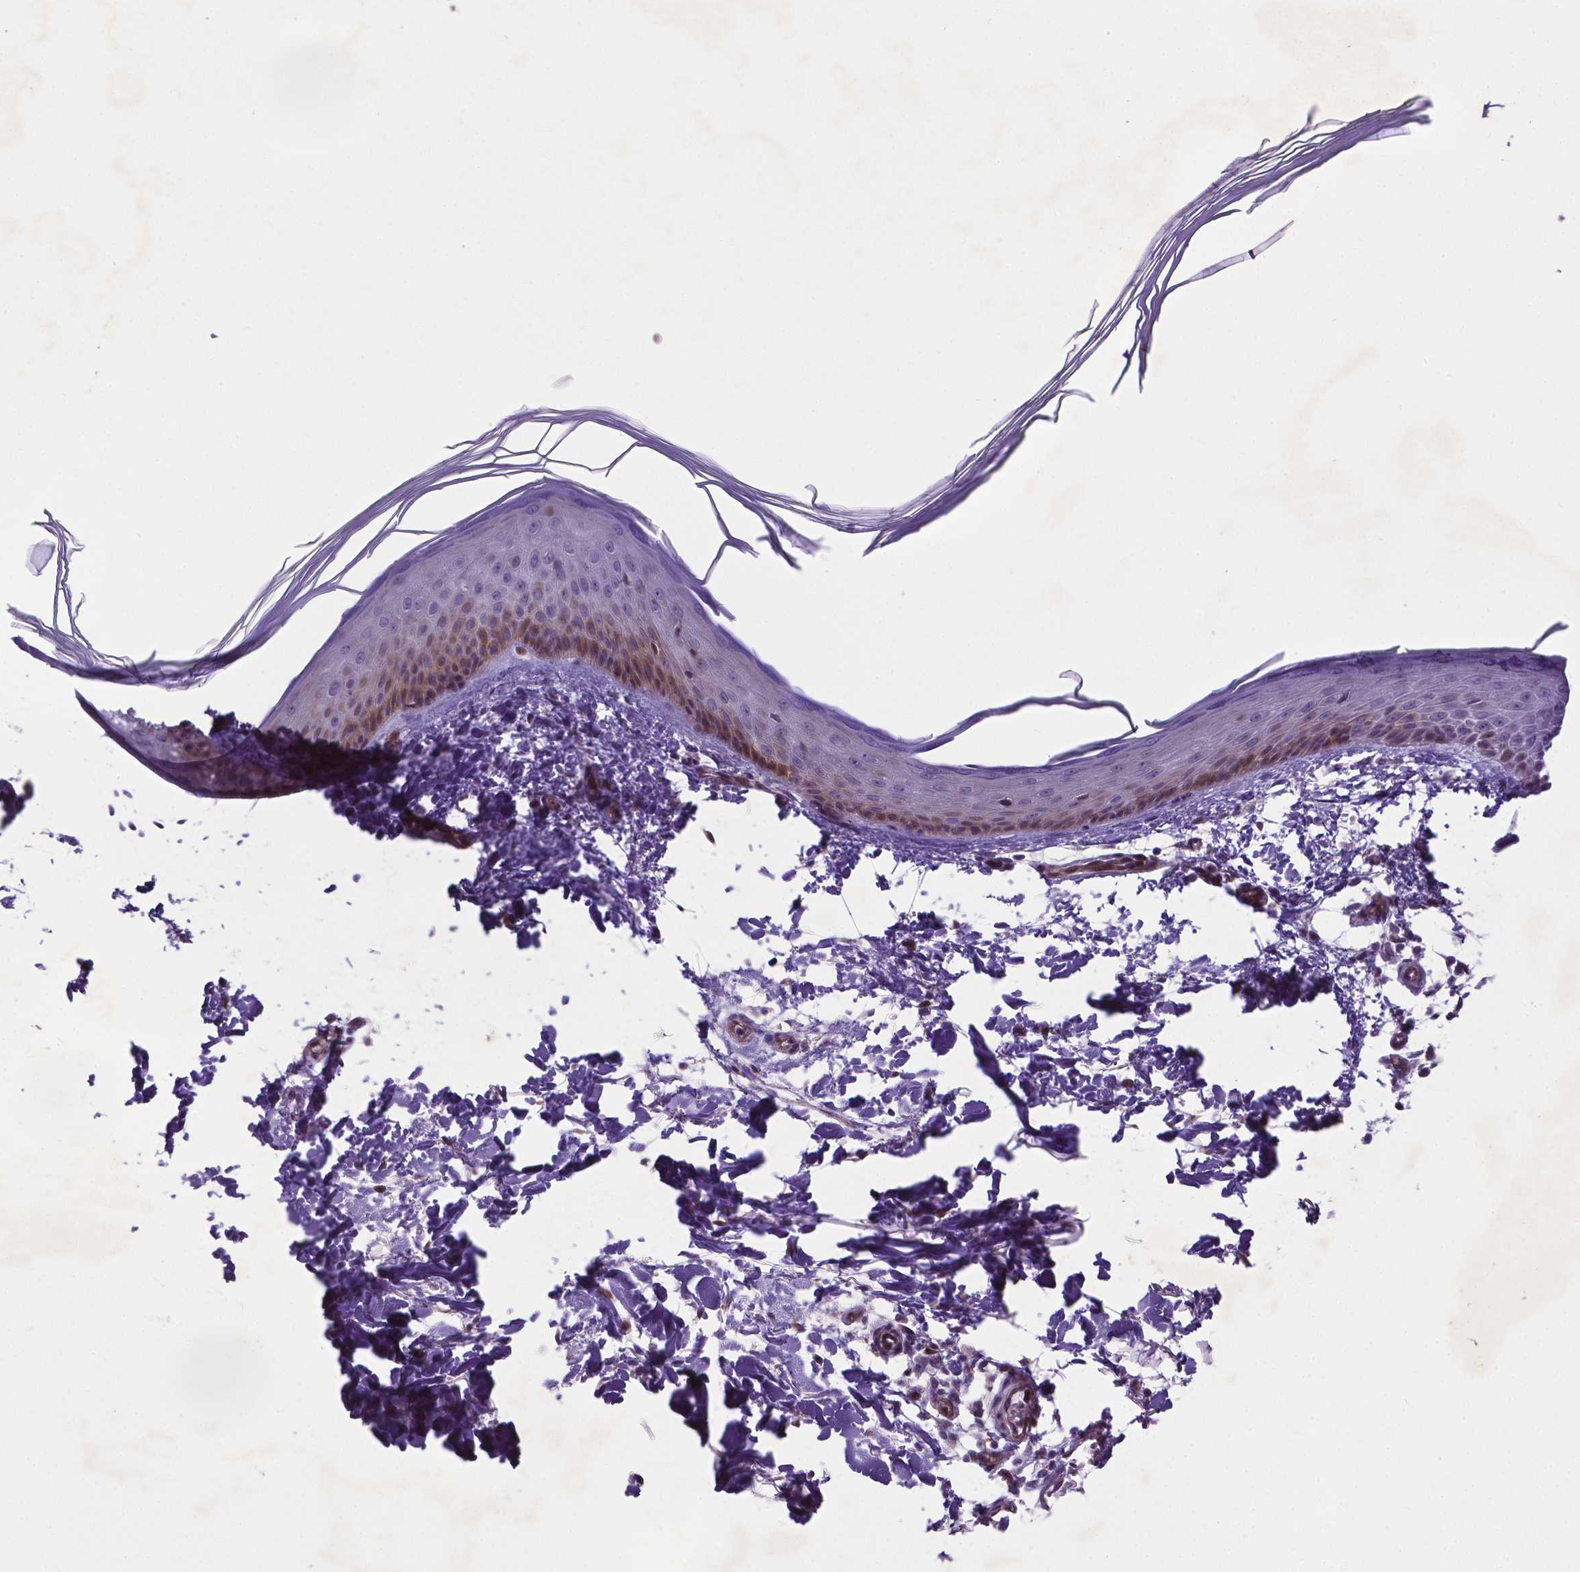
{"staining": {"intensity": "moderate", "quantity": "25%-75%", "location": "cytoplasmic/membranous"}, "tissue": "skin", "cell_type": "Fibroblasts", "image_type": "normal", "snomed": [{"axis": "morphology", "description": "Normal tissue, NOS"}, {"axis": "topography", "description": "Skin"}], "caption": "About 25%-75% of fibroblasts in unremarkable human skin reveal moderate cytoplasmic/membranous protein staining as visualized by brown immunohistochemical staining.", "gene": "PFKFB4", "patient": {"sex": "female", "age": 62}}